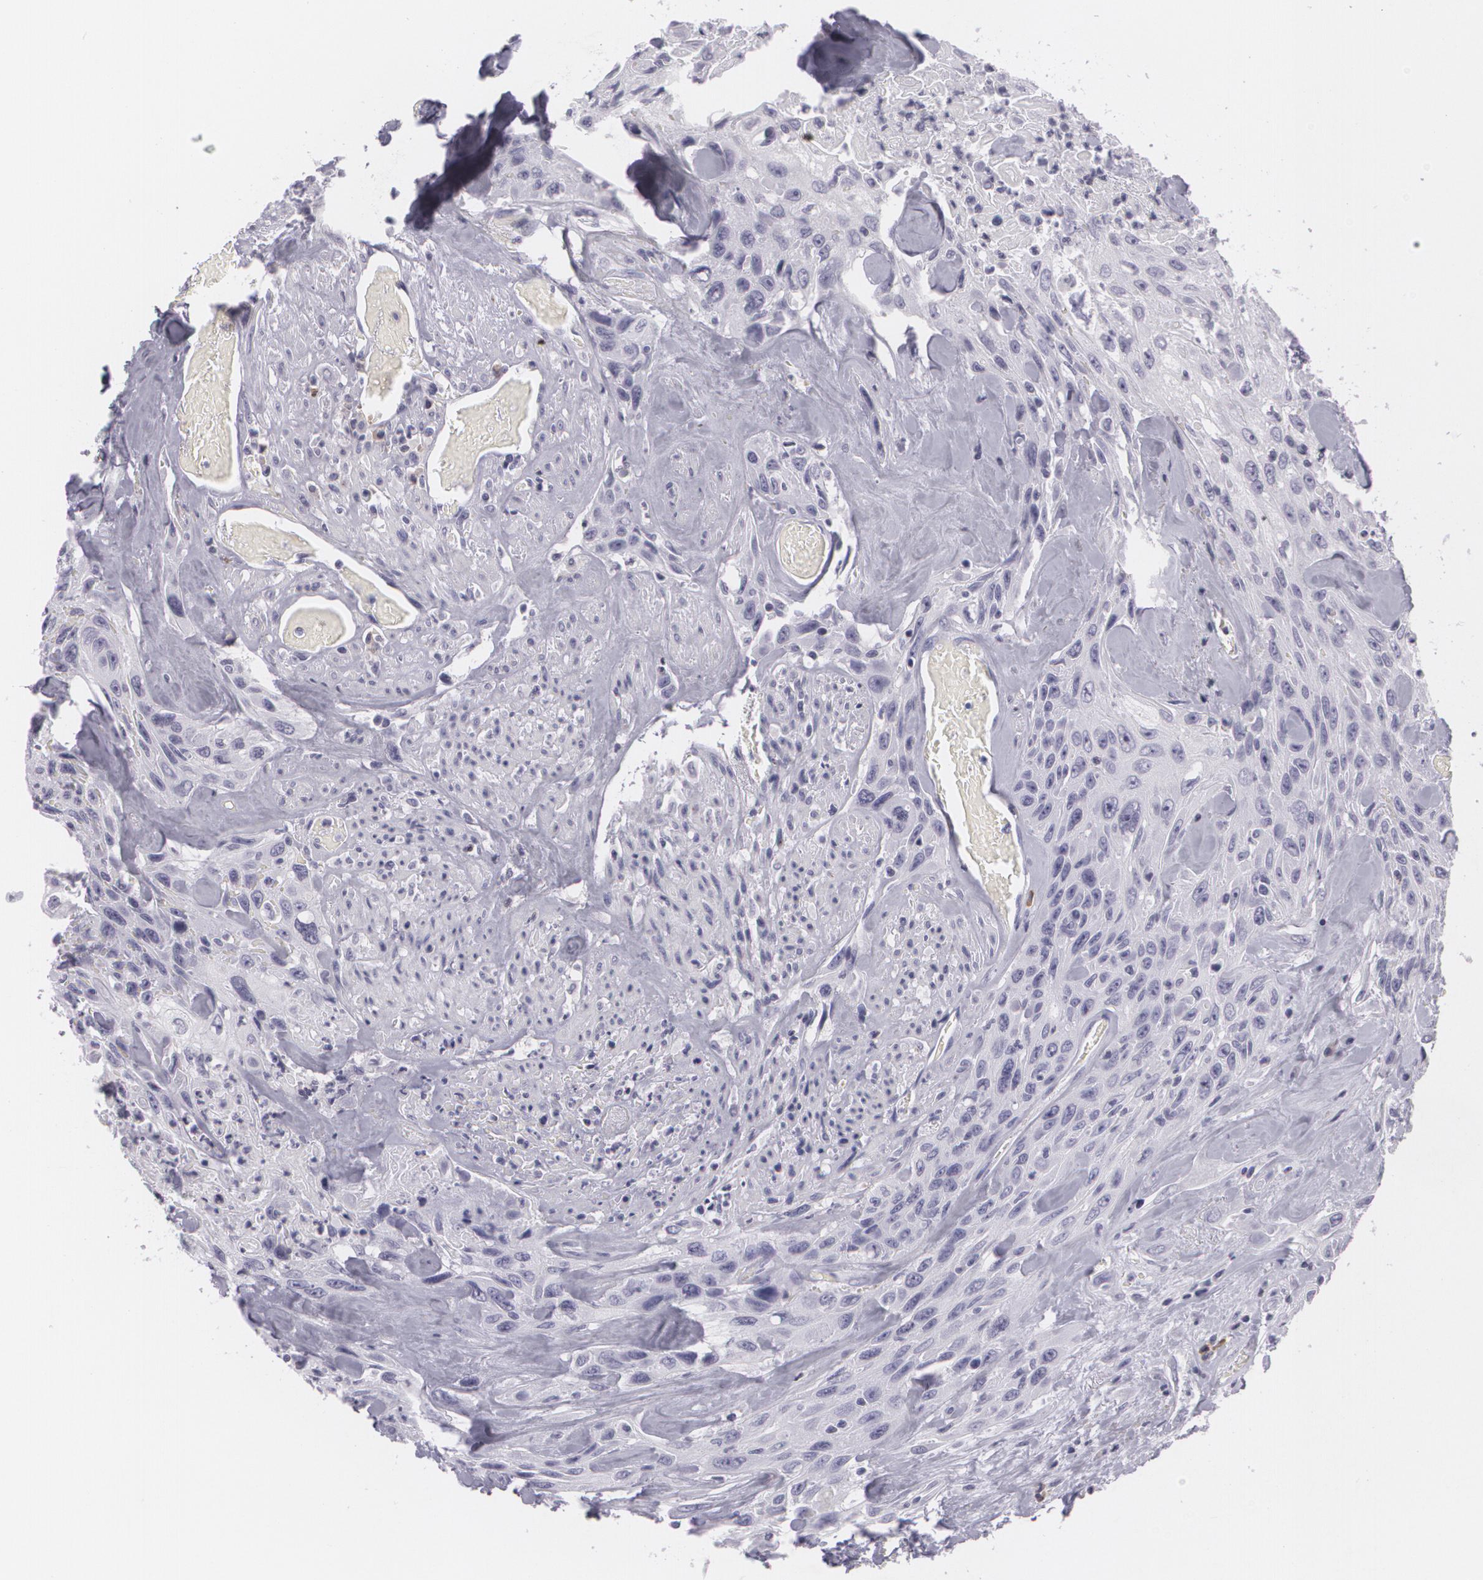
{"staining": {"intensity": "negative", "quantity": "none", "location": "none"}, "tissue": "urothelial cancer", "cell_type": "Tumor cells", "image_type": "cancer", "snomed": [{"axis": "morphology", "description": "Urothelial carcinoma, High grade"}, {"axis": "topography", "description": "Urinary bladder"}], "caption": "Immunohistochemistry of human urothelial cancer shows no expression in tumor cells.", "gene": "MAP2", "patient": {"sex": "female", "age": 84}}